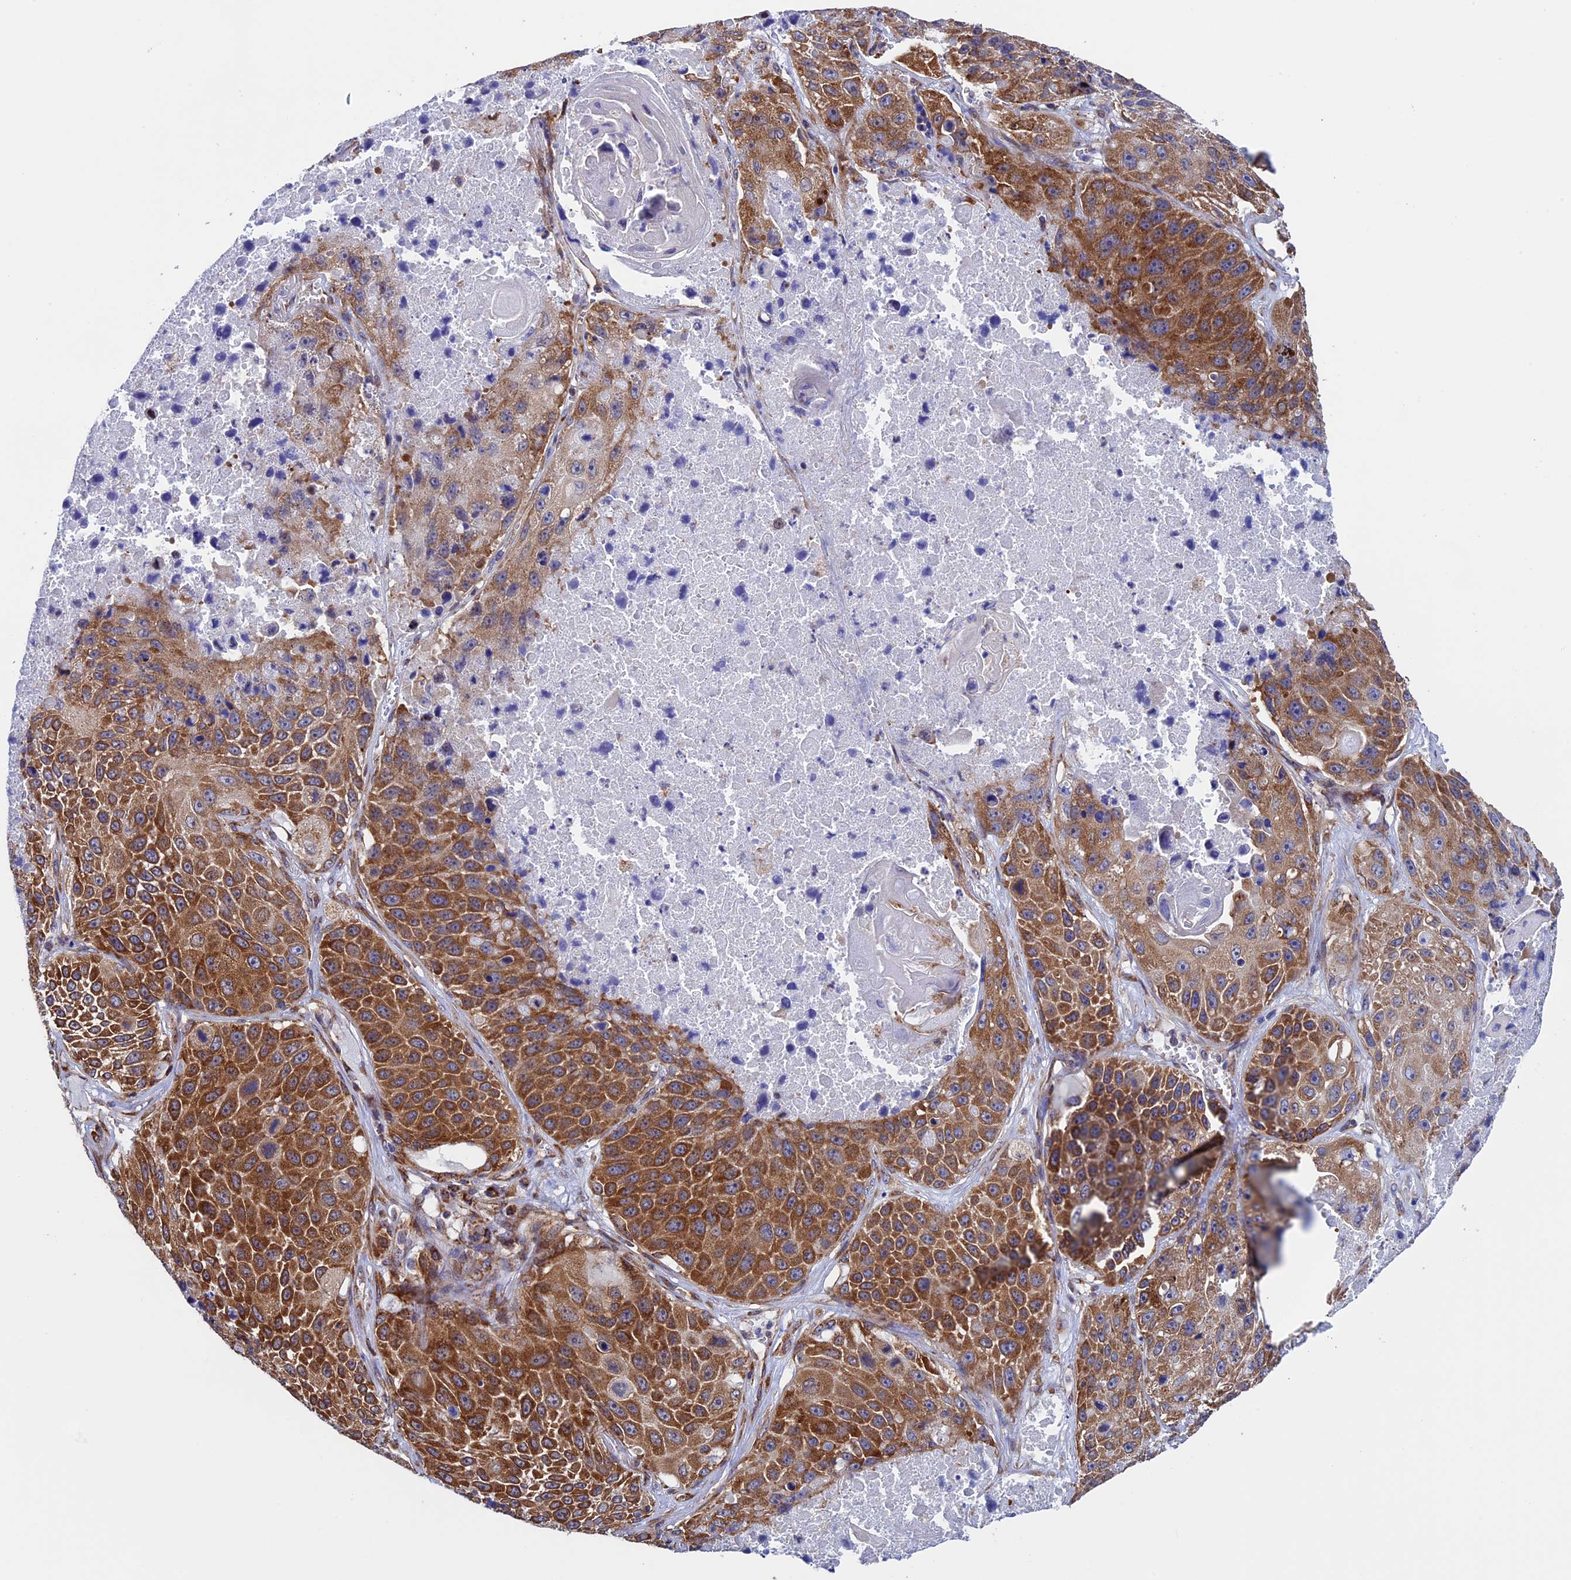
{"staining": {"intensity": "strong", "quantity": ">75%", "location": "nuclear"}, "tissue": "lung cancer", "cell_type": "Tumor cells", "image_type": "cancer", "snomed": [{"axis": "morphology", "description": "Squamous cell carcinoma, NOS"}, {"axis": "topography", "description": "Lung"}], "caption": "High-power microscopy captured an IHC micrograph of squamous cell carcinoma (lung), revealing strong nuclear positivity in about >75% of tumor cells.", "gene": "SLC9A5", "patient": {"sex": "male", "age": 61}}